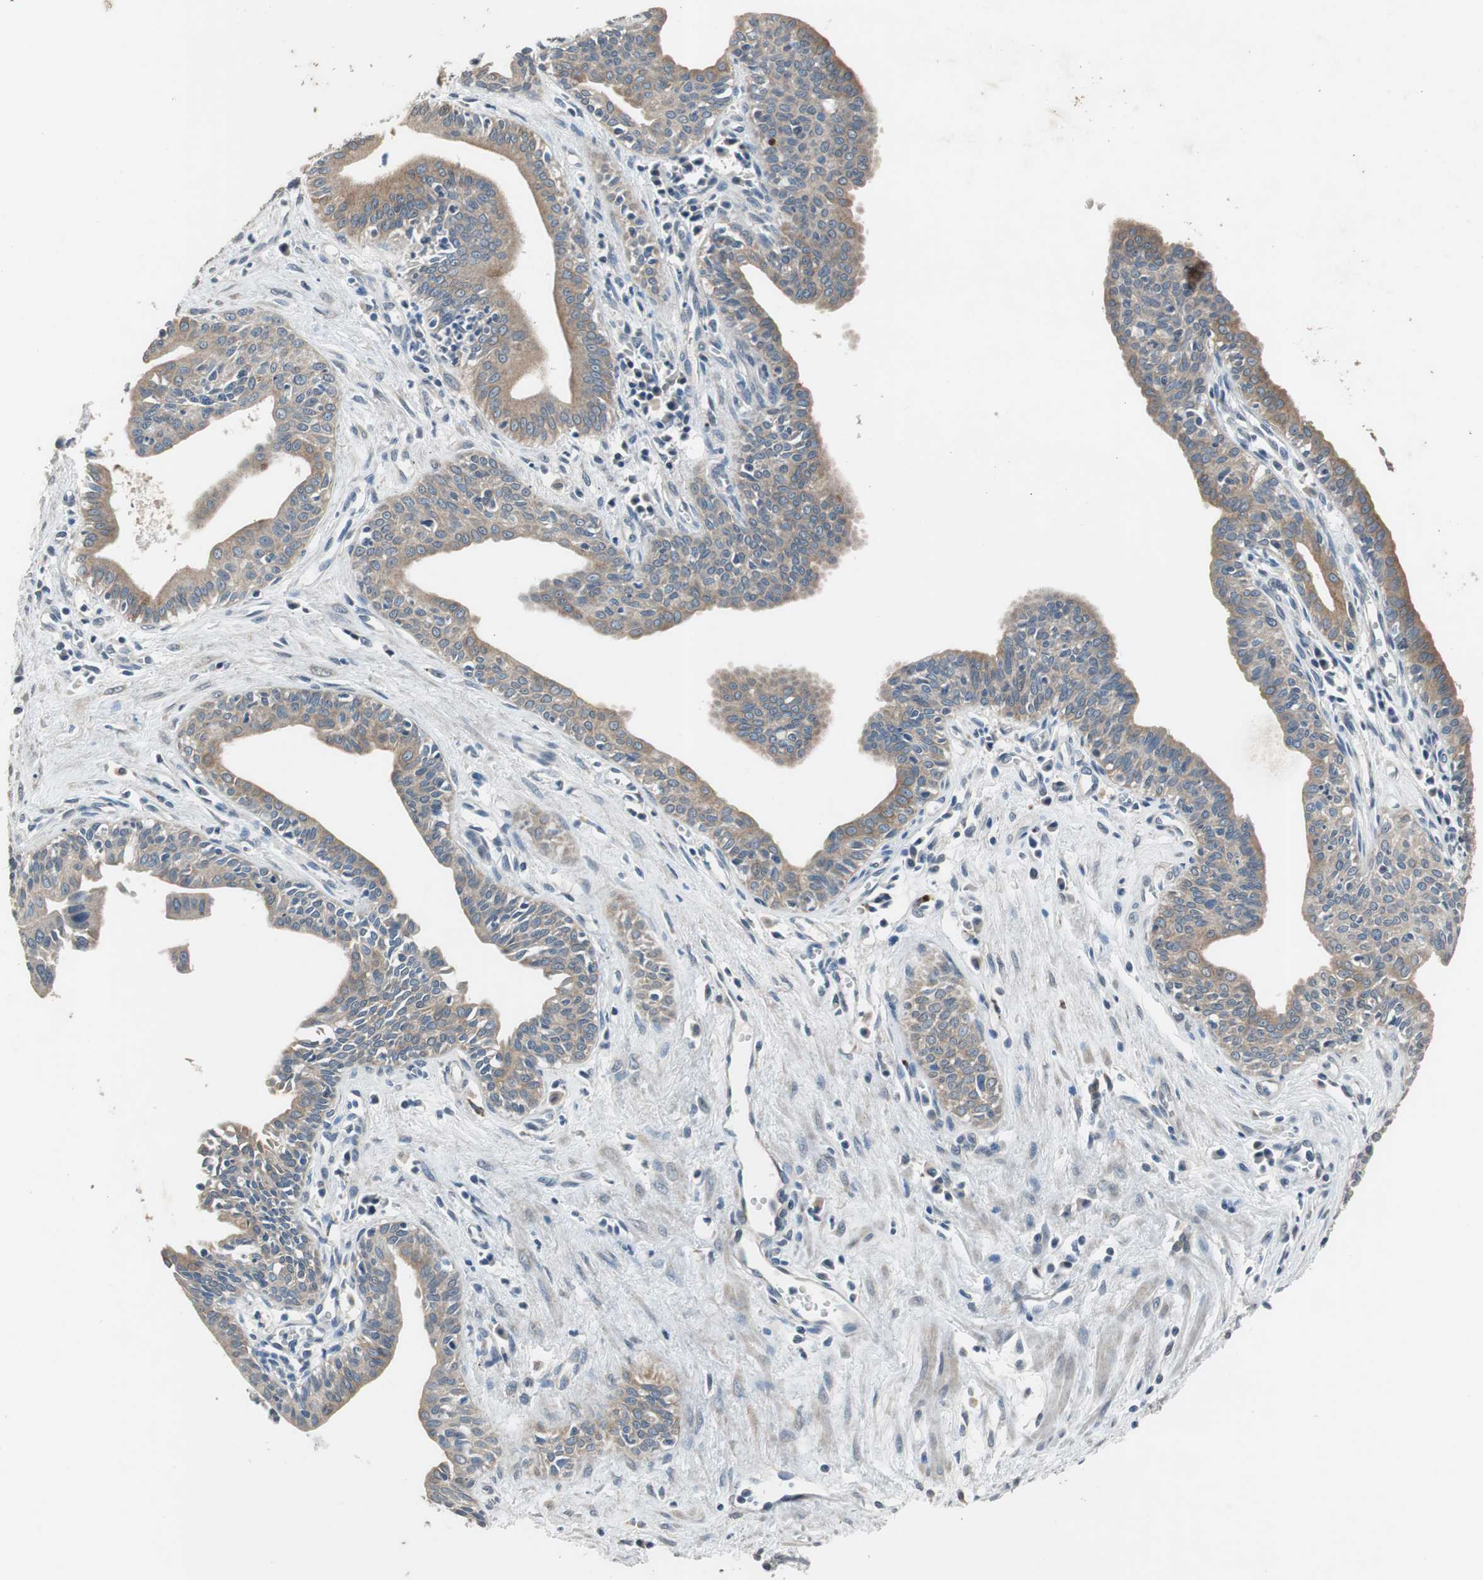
{"staining": {"intensity": "moderate", "quantity": "25%-75%", "location": "cytoplasmic/membranous"}, "tissue": "pancreatic cancer", "cell_type": "Tumor cells", "image_type": "cancer", "snomed": [{"axis": "morphology", "description": "Normal tissue, NOS"}, {"axis": "topography", "description": "Lymph node"}], "caption": "Protein staining of pancreatic cancer tissue reveals moderate cytoplasmic/membranous positivity in approximately 25%-75% of tumor cells.", "gene": "PI4KB", "patient": {"sex": "male", "age": 50}}